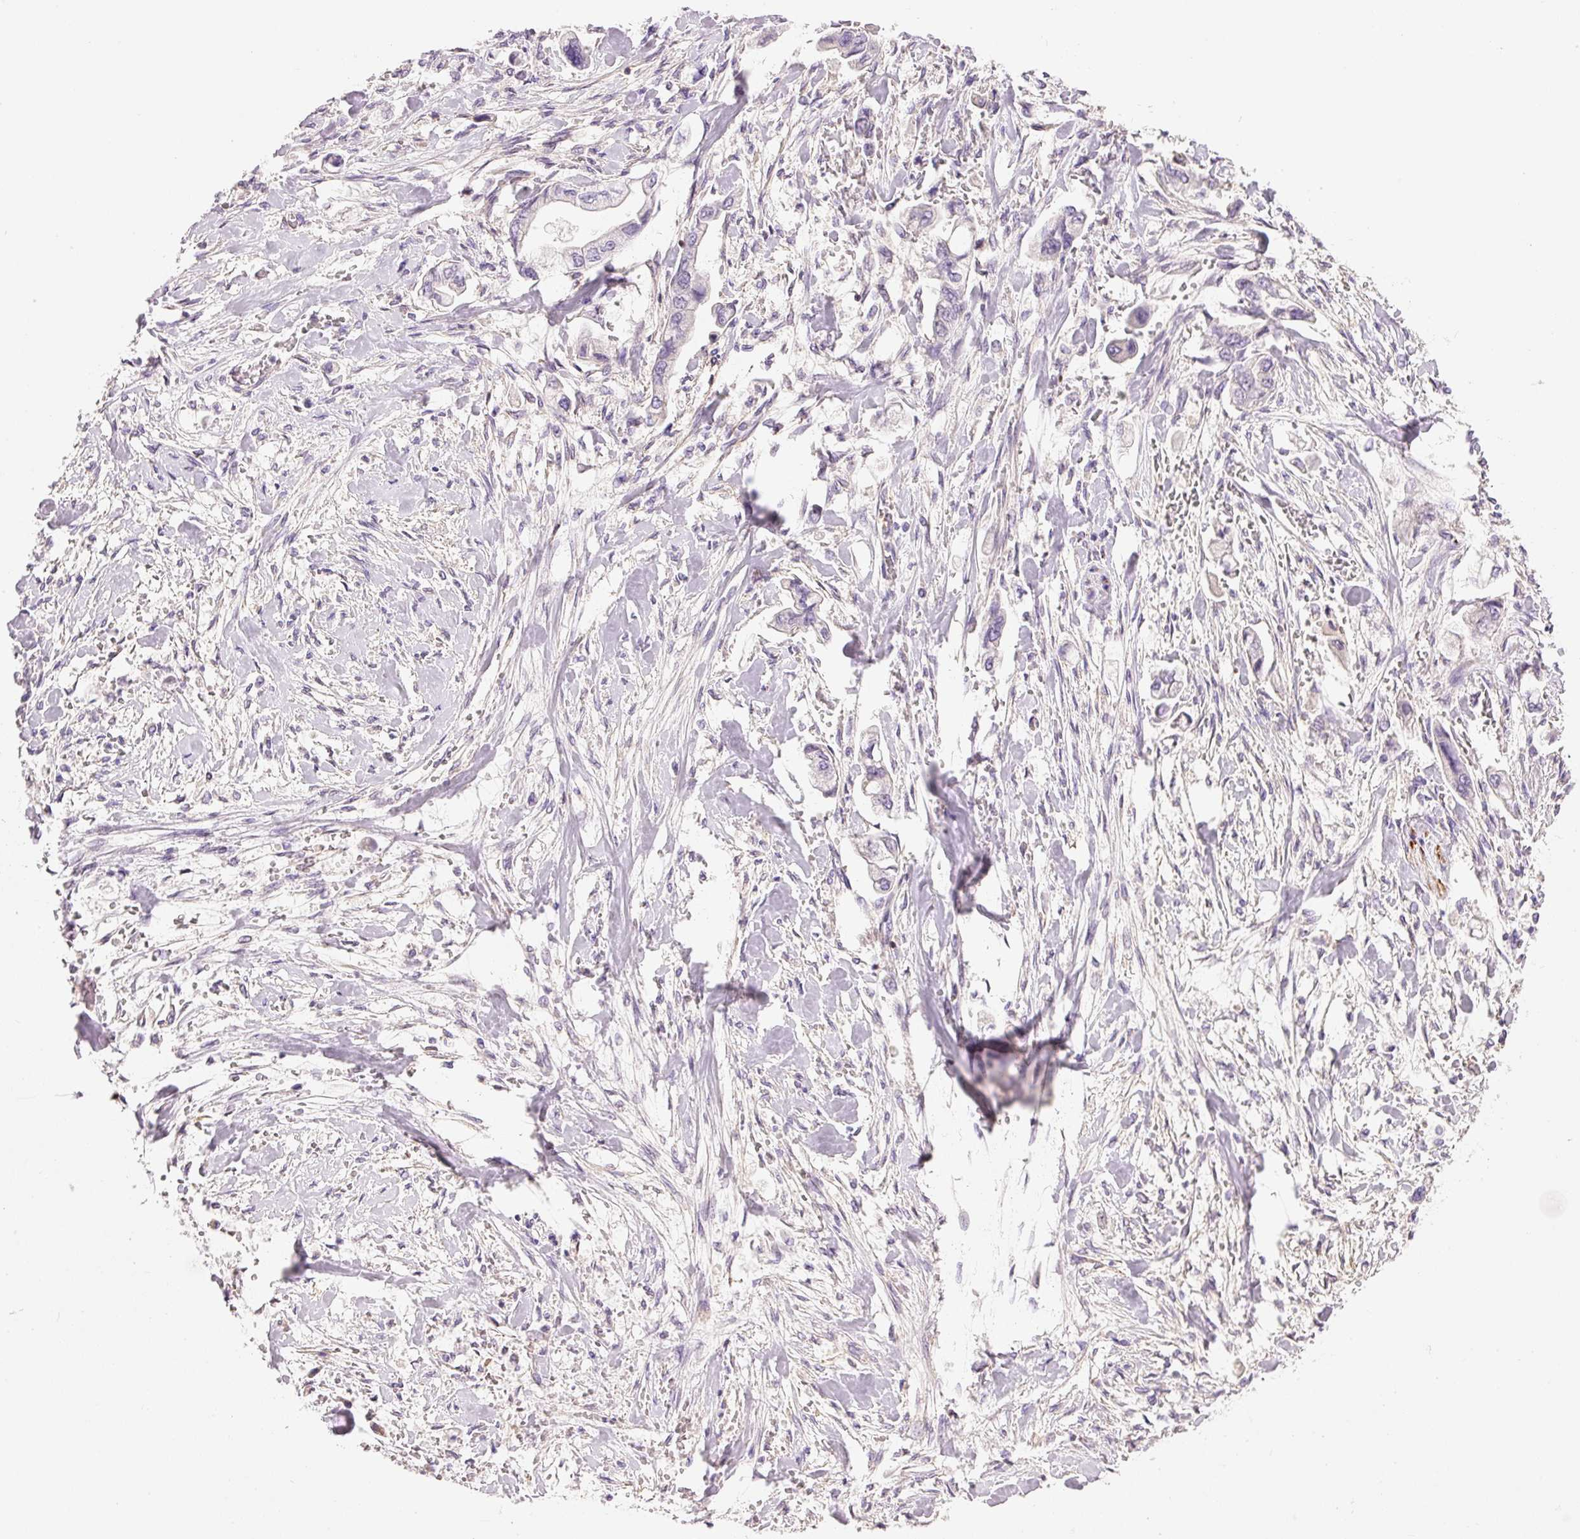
{"staining": {"intensity": "negative", "quantity": "none", "location": "none"}, "tissue": "stomach cancer", "cell_type": "Tumor cells", "image_type": "cancer", "snomed": [{"axis": "morphology", "description": "Adenocarcinoma, NOS"}, {"axis": "topography", "description": "Stomach"}], "caption": "Histopathology image shows no protein expression in tumor cells of stomach cancer (adenocarcinoma) tissue.", "gene": "DOK6", "patient": {"sex": "male", "age": 62}}